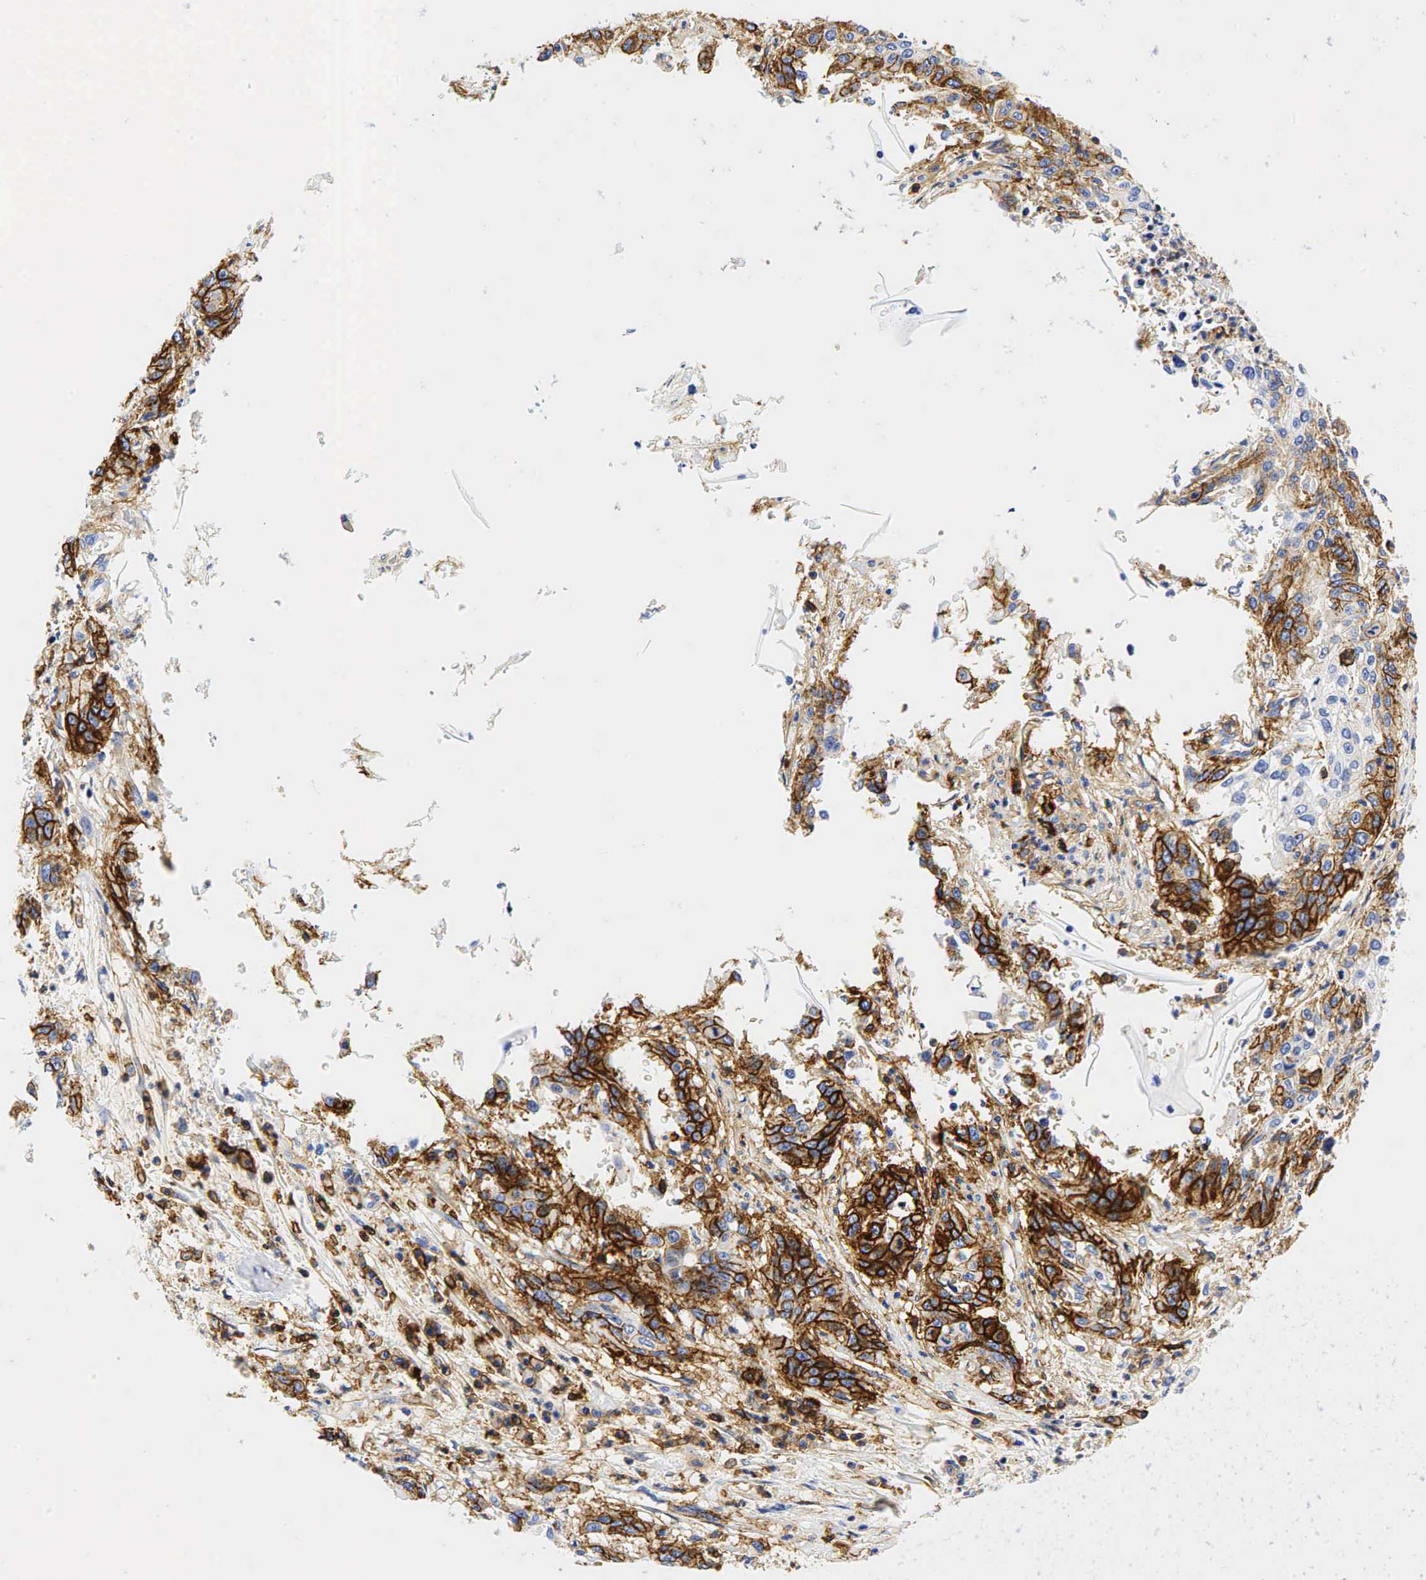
{"staining": {"intensity": "strong", "quantity": ">75%", "location": "cytoplasmic/membranous"}, "tissue": "cervical cancer", "cell_type": "Tumor cells", "image_type": "cancer", "snomed": [{"axis": "morphology", "description": "Squamous cell carcinoma, NOS"}, {"axis": "topography", "description": "Cervix"}], "caption": "The image exhibits a brown stain indicating the presence of a protein in the cytoplasmic/membranous of tumor cells in cervical squamous cell carcinoma.", "gene": "CD44", "patient": {"sex": "female", "age": 41}}